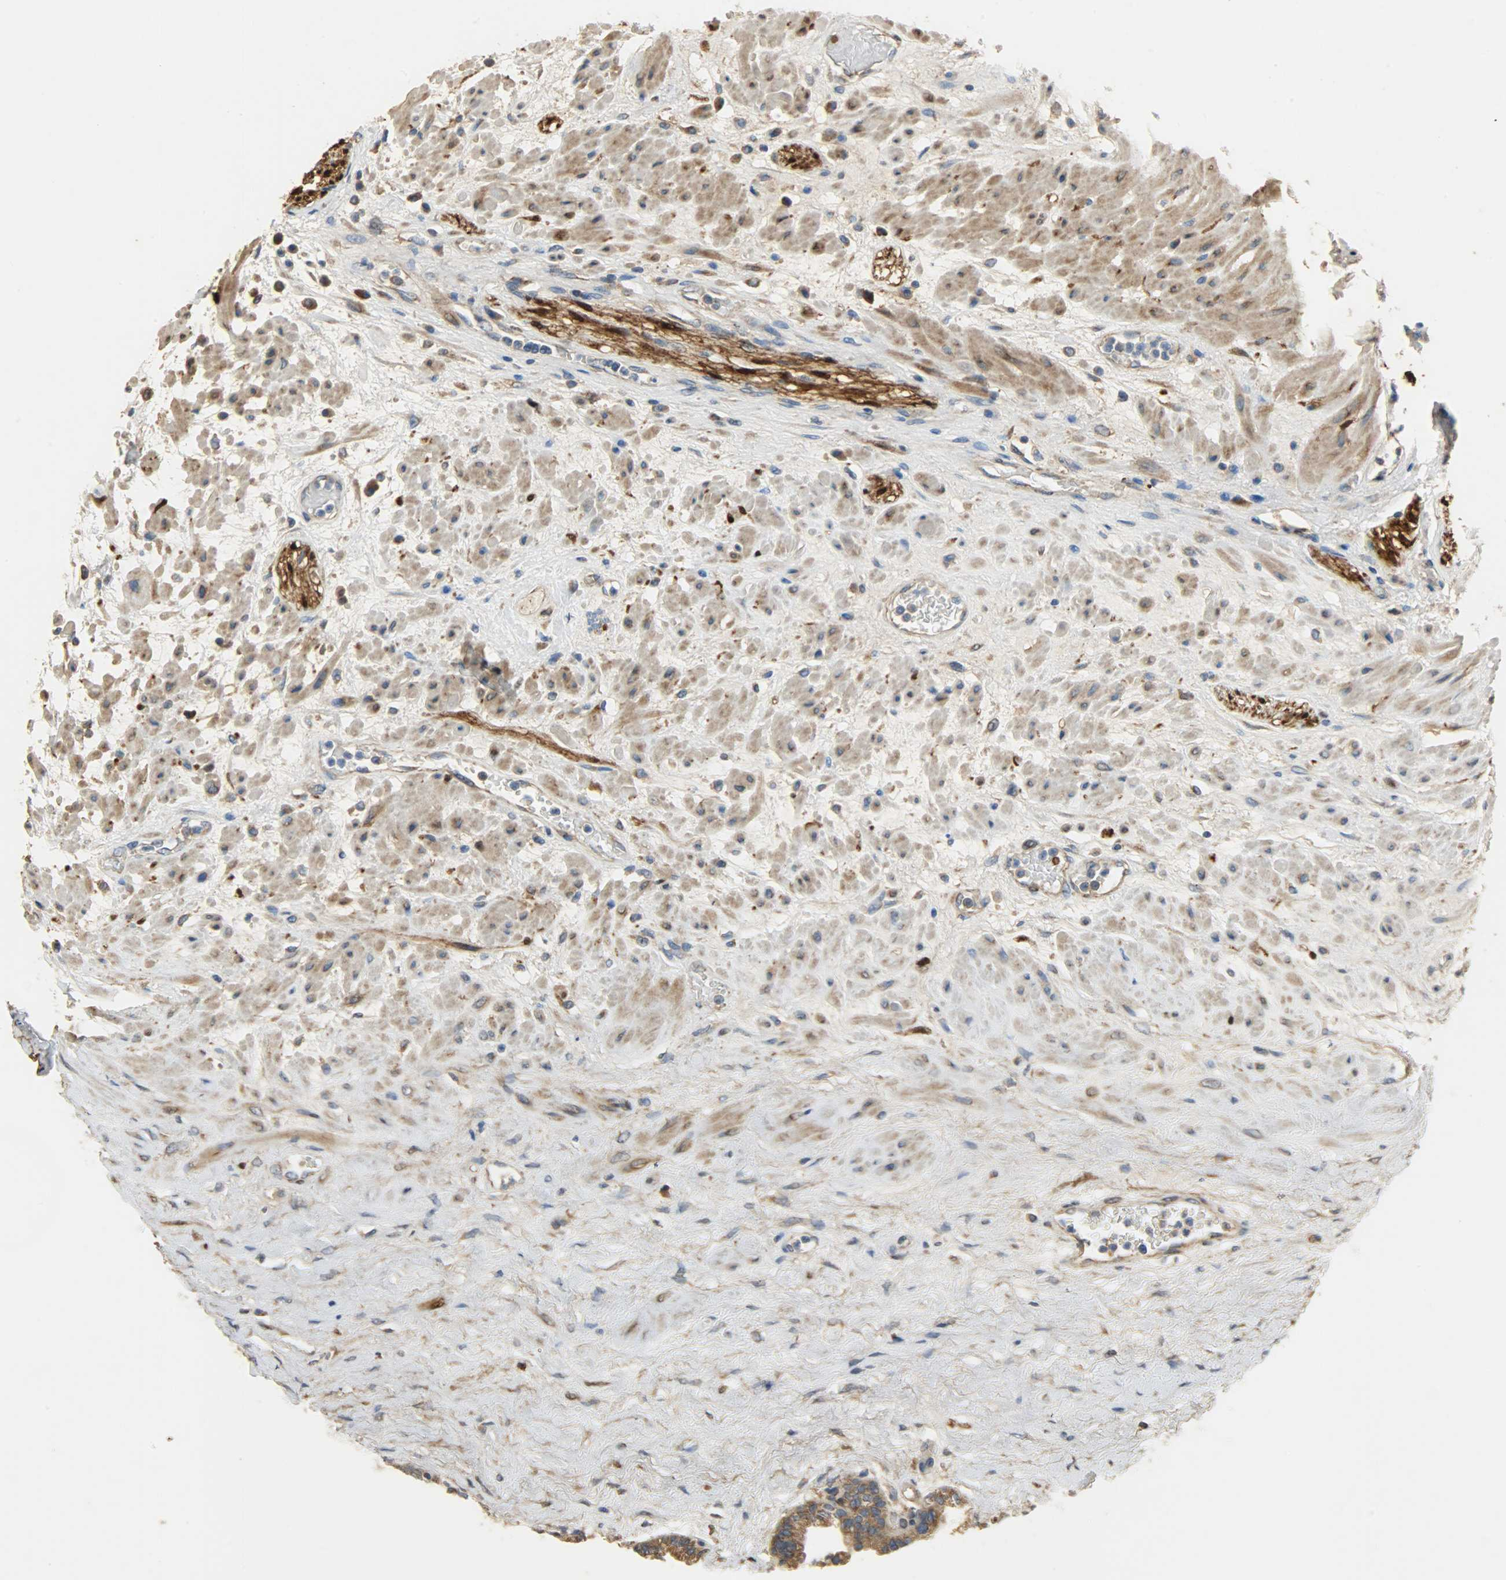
{"staining": {"intensity": "strong", "quantity": ">75%", "location": "cytoplasmic/membranous"}, "tissue": "seminal vesicle", "cell_type": "Glandular cells", "image_type": "normal", "snomed": [{"axis": "morphology", "description": "Normal tissue, NOS"}, {"axis": "topography", "description": "Seminal veicle"}], "caption": "Immunohistochemical staining of normal seminal vesicle reveals strong cytoplasmic/membranous protein expression in about >75% of glandular cells. (IHC, brightfield microscopy, high magnification).", "gene": "C1orf198", "patient": {"sex": "male", "age": 61}}